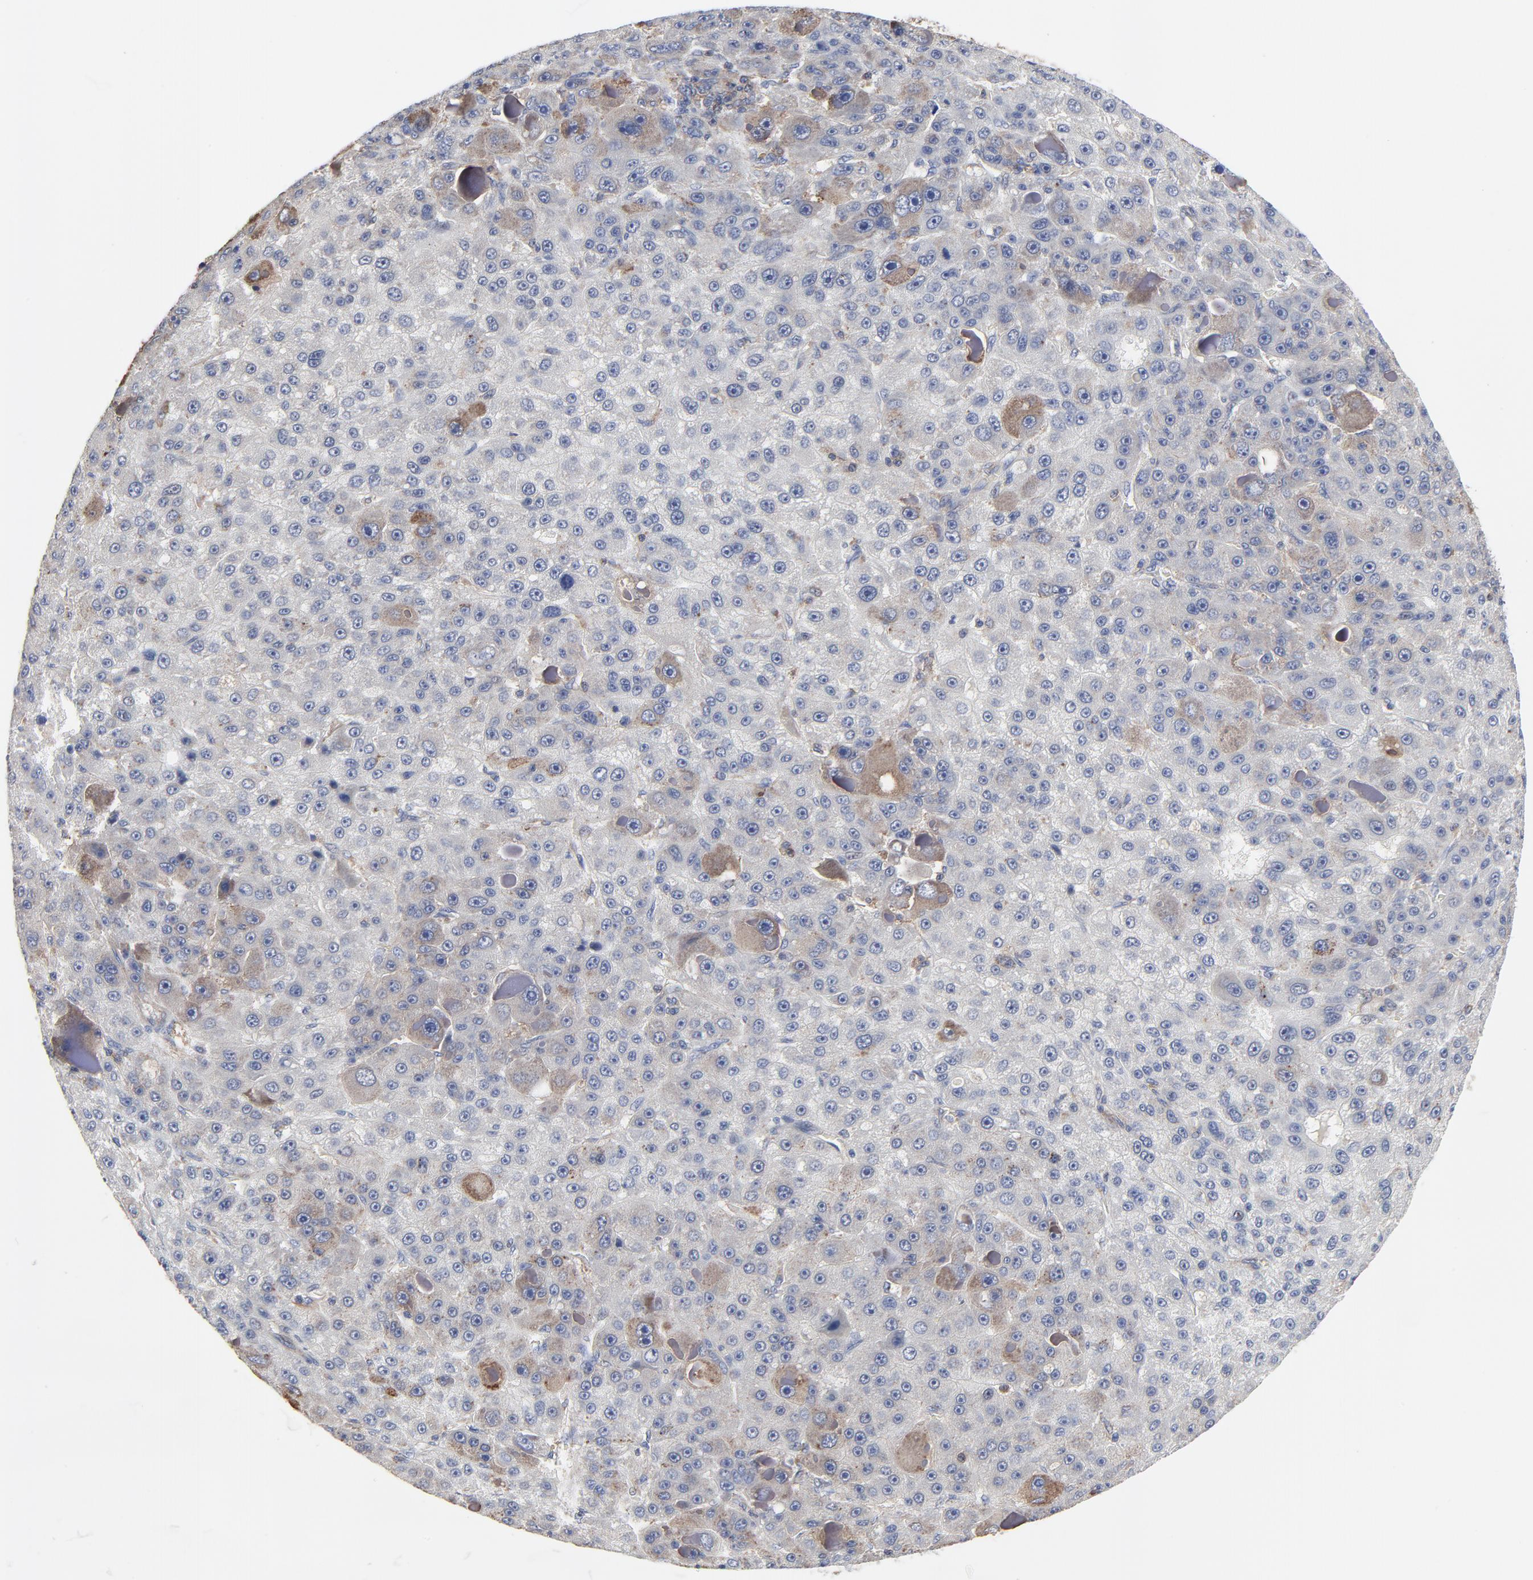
{"staining": {"intensity": "moderate", "quantity": "25%-75%", "location": "cytoplasmic/membranous"}, "tissue": "liver cancer", "cell_type": "Tumor cells", "image_type": "cancer", "snomed": [{"axis": "morphology", "description": "Carcinoma, Hepatocellular, NOS"}, {"axis": "topography", "description": "Liver"}], "caption": "A brown stain highlights moderate cytoplasmic/membranous staining of a protein in liver cancer tumor cells.", "gene": "NXF3", "patient": {"sex": "male", "age": 76}}